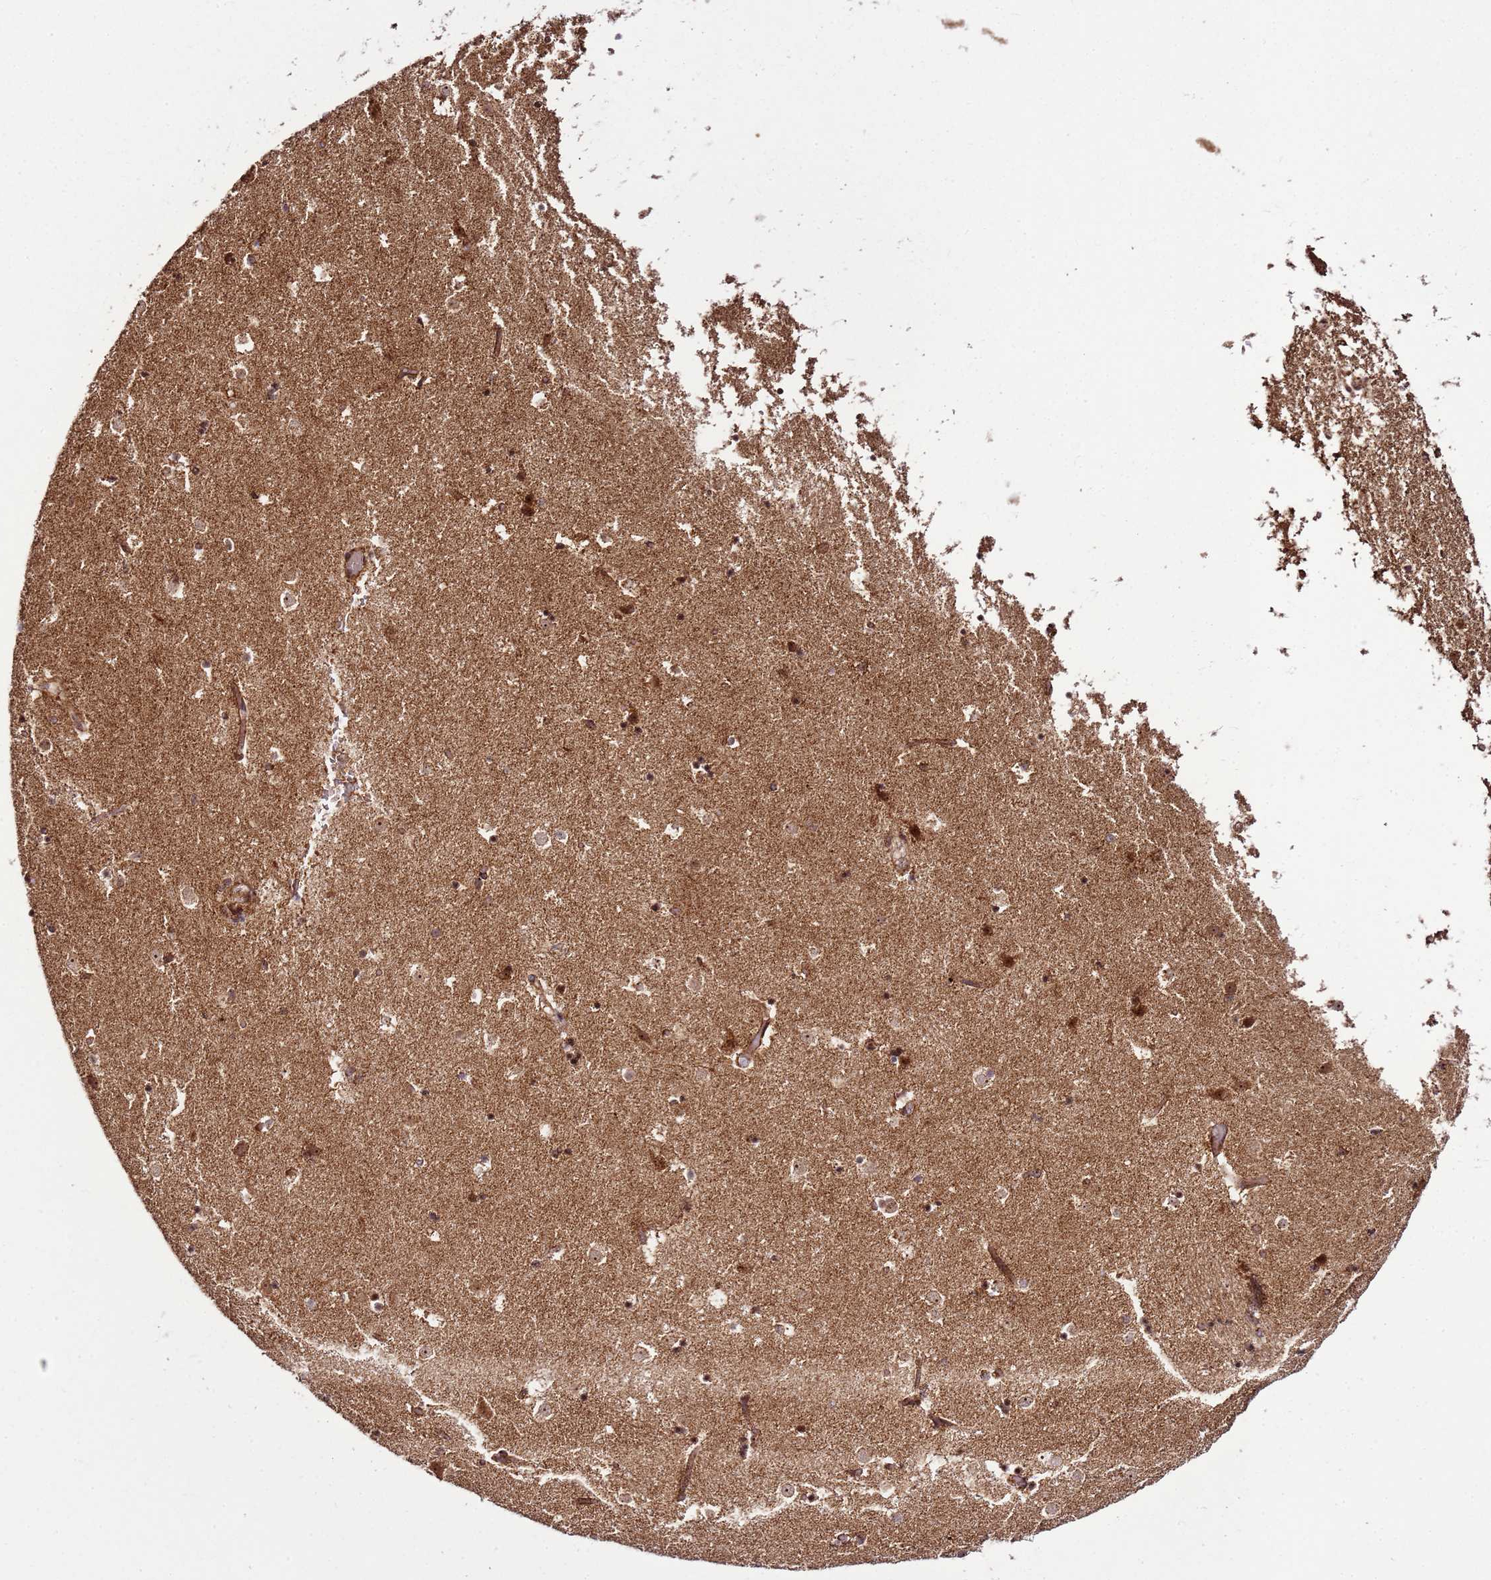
{"staining": {"intensity": "moderate", "quantity": "<25%", "location": "cytoplasmic/membranous,nuclear"}, "tissue": "caudate", "cell_type": "Glial cells", "image_type": "normal", "snomed": [{"axis": "morphology", "description": "Normal tissue, NOS"}, {"axis": "topography", "description": "Lateral ventricle wall"}], "caption": "An IHC photomicrograph of unremarkable tissue is shown. Protein staining in brown highlights moderate cytoplasmic/membranous,nuclear positivity in caudate within glial cells.", "gene": "RASA3", "patient": {"sex": "female", "age": 52}}